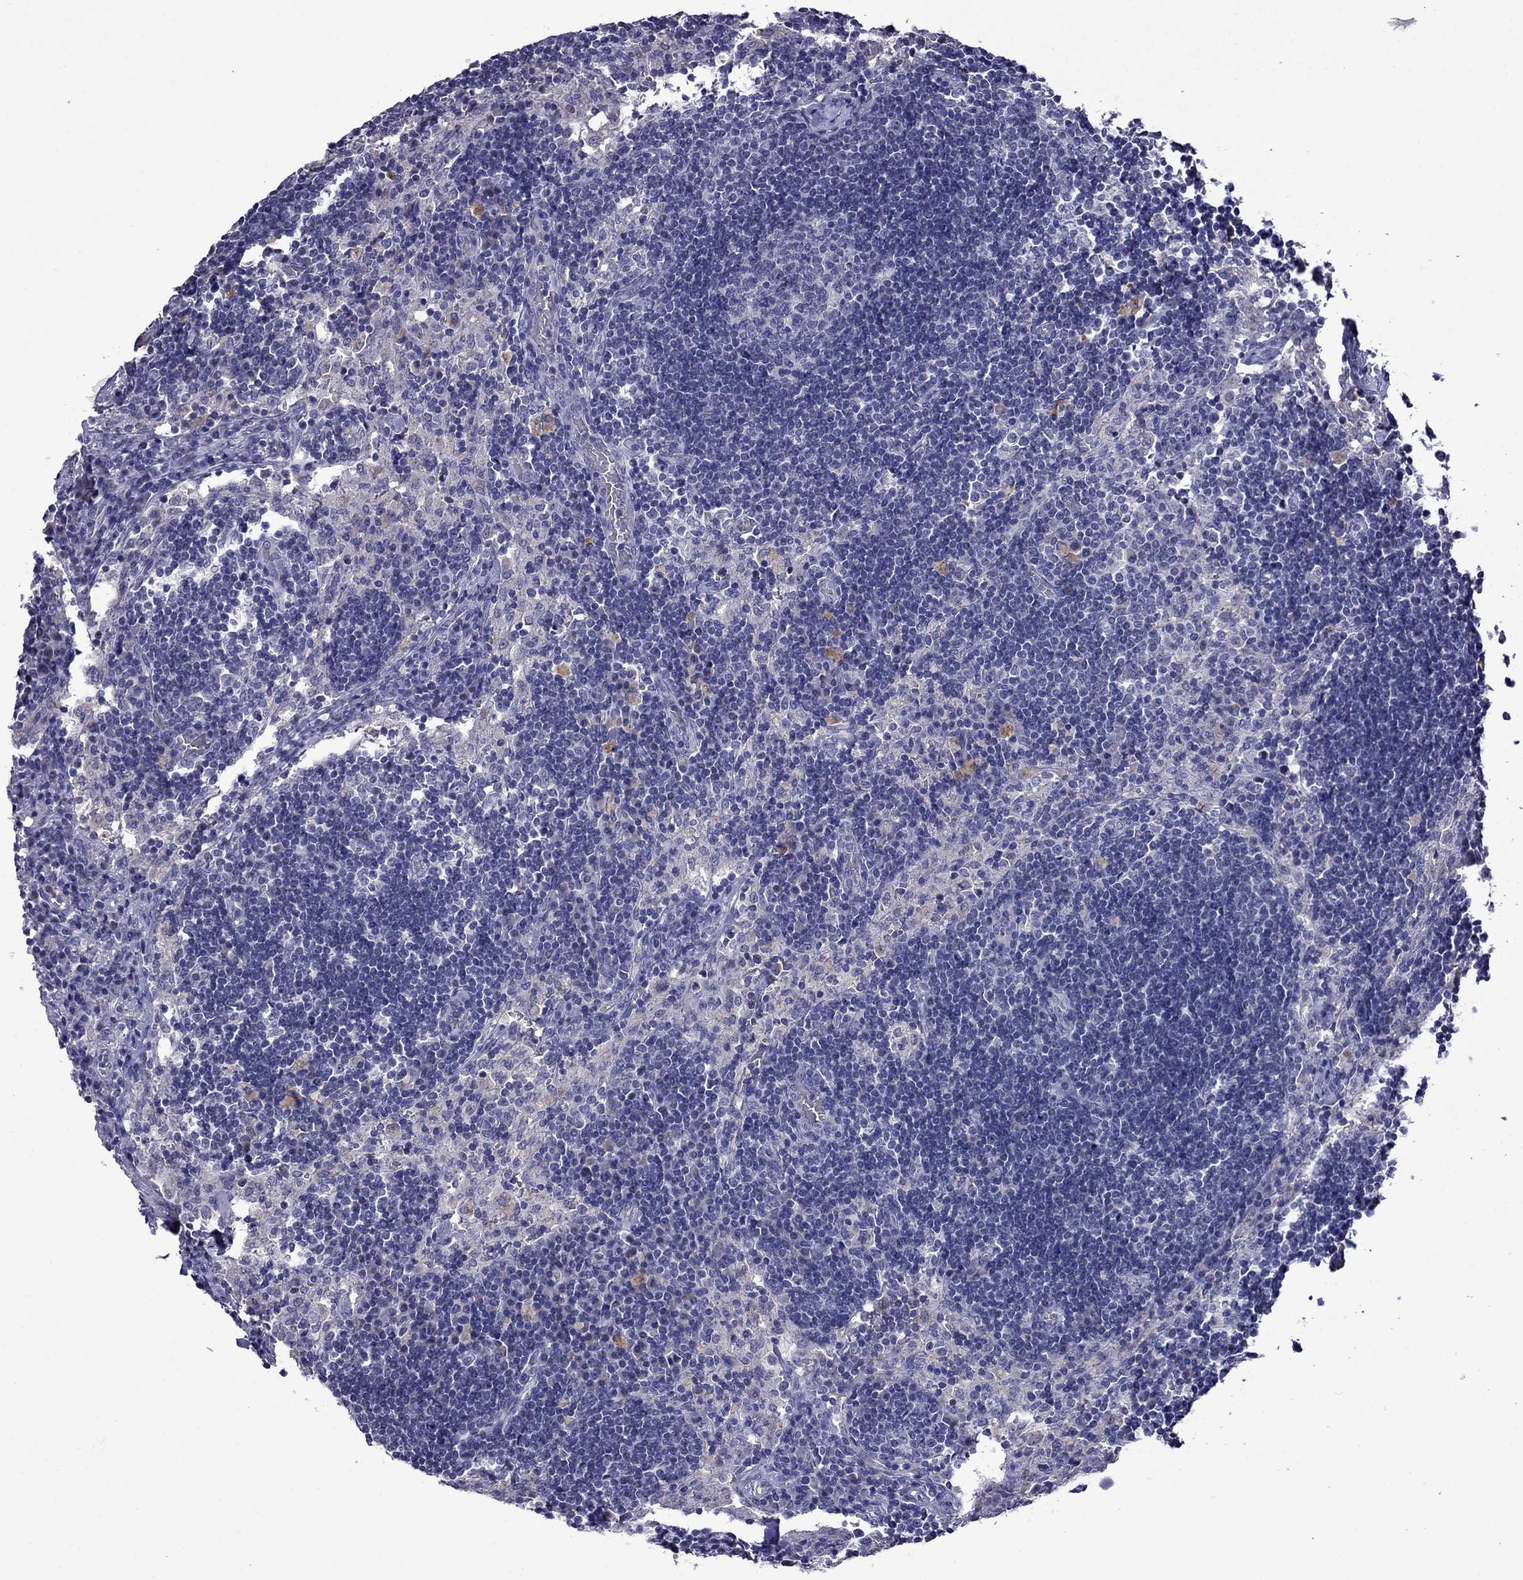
{"staining": {"intensity": "negative", "quantity": "none", "location": "none"}, "tissue": "lymph node", "cell_type": "Germinal center cells", "image_type": "normal", "snomed": [{"axis": "morphology", "description": "Normal tissue, NOS"}, {"axis": "topography", "description": "Lymph node"}], "caption": "High magnification brightfield microscopy of benign lymph node stained with DAB (brown) and counterstained with hematoxylin (blue): germinal center cells show no significant expression.", "gene": "STAR", "patient": {"sex": "male", "age": 63}}